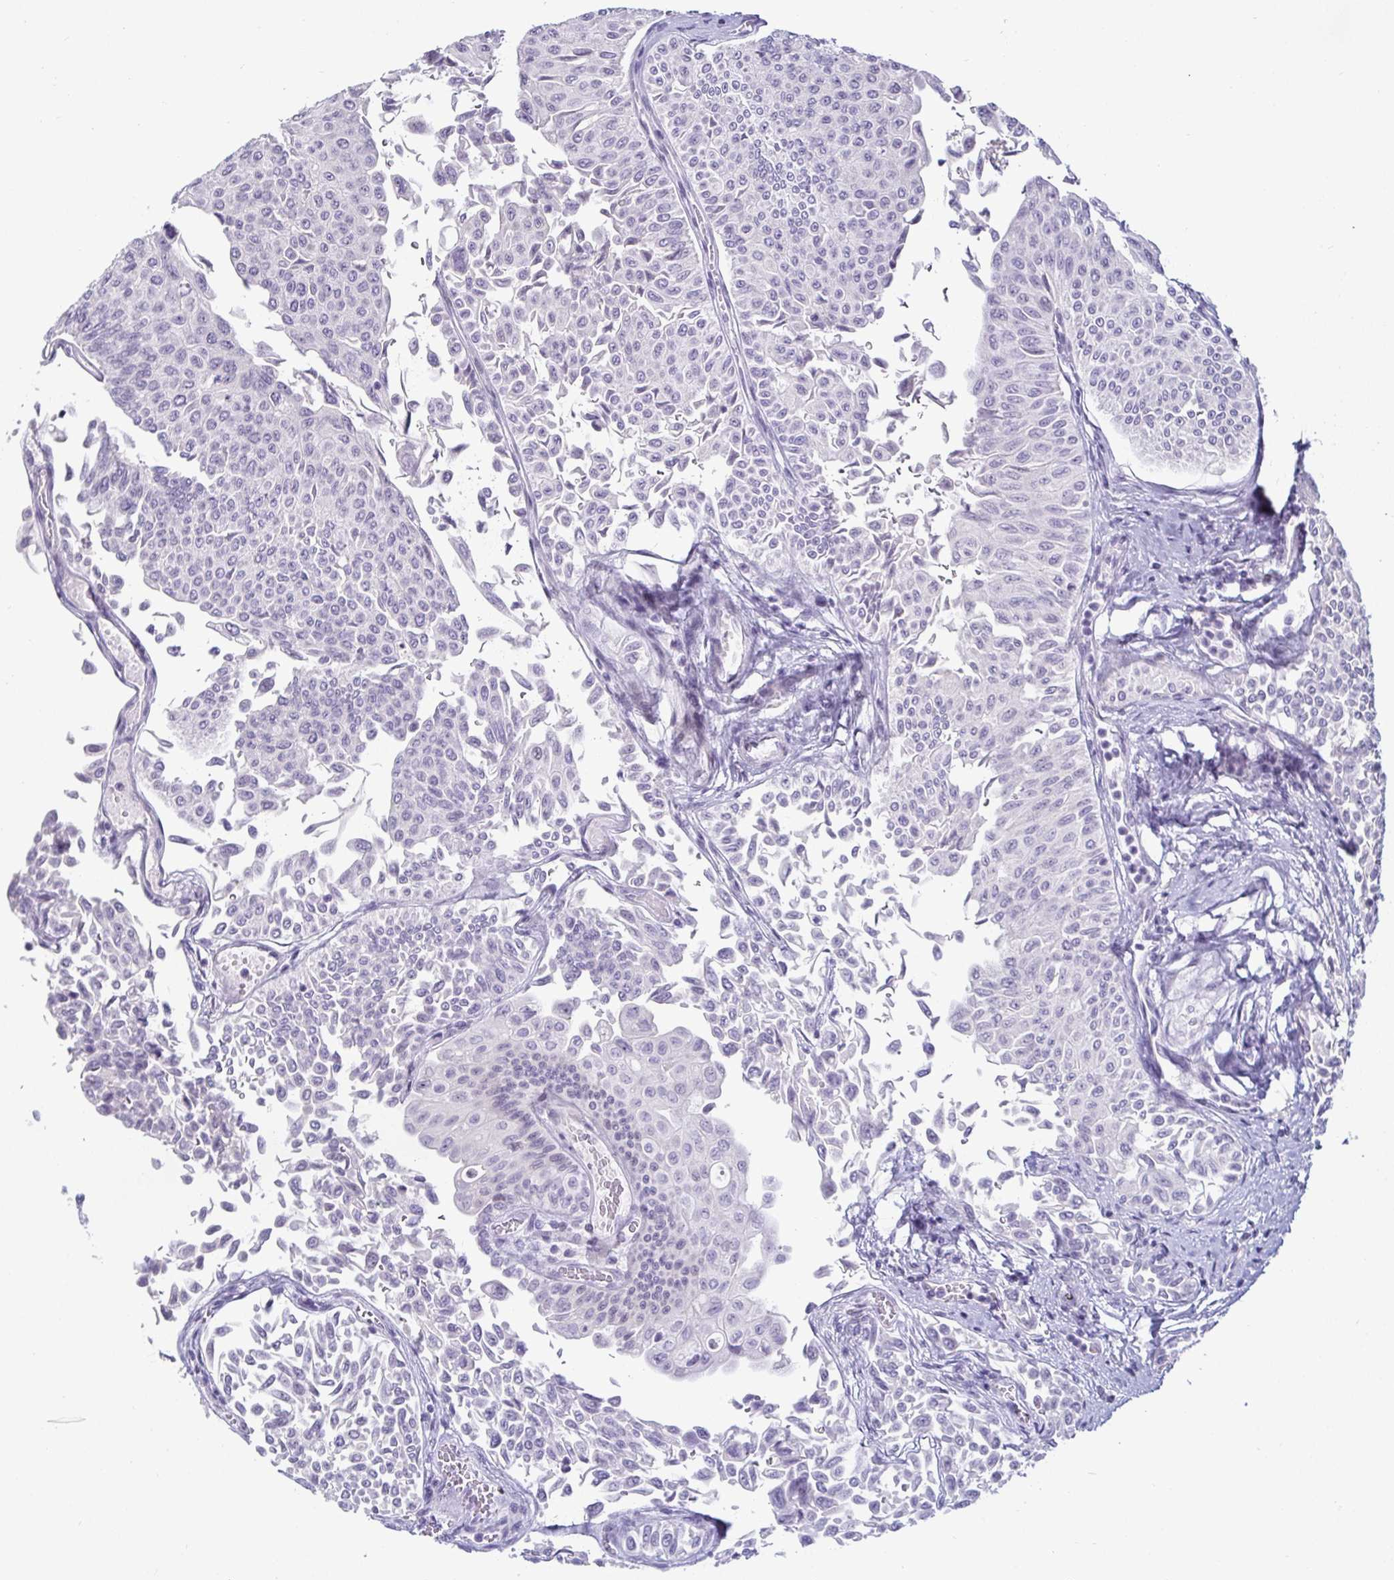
{"staining": {"intensity": "negative", "quantity": "none", "location": "none"}, "tissue": "urothelial cancer", "cell_type": "Tumor cells", "image_type": "cancer", "snomed": [{"axis": "morphology", "description": "Urothelial carcinoma, NOS"}, {"axis": "topography", "description": "Urinary bladder"}], "caption": "There is no significant positivity in tumor cells of urothelial cancer.", "gene": "CR2", "patient": {"sex": "male", "age": 59}}